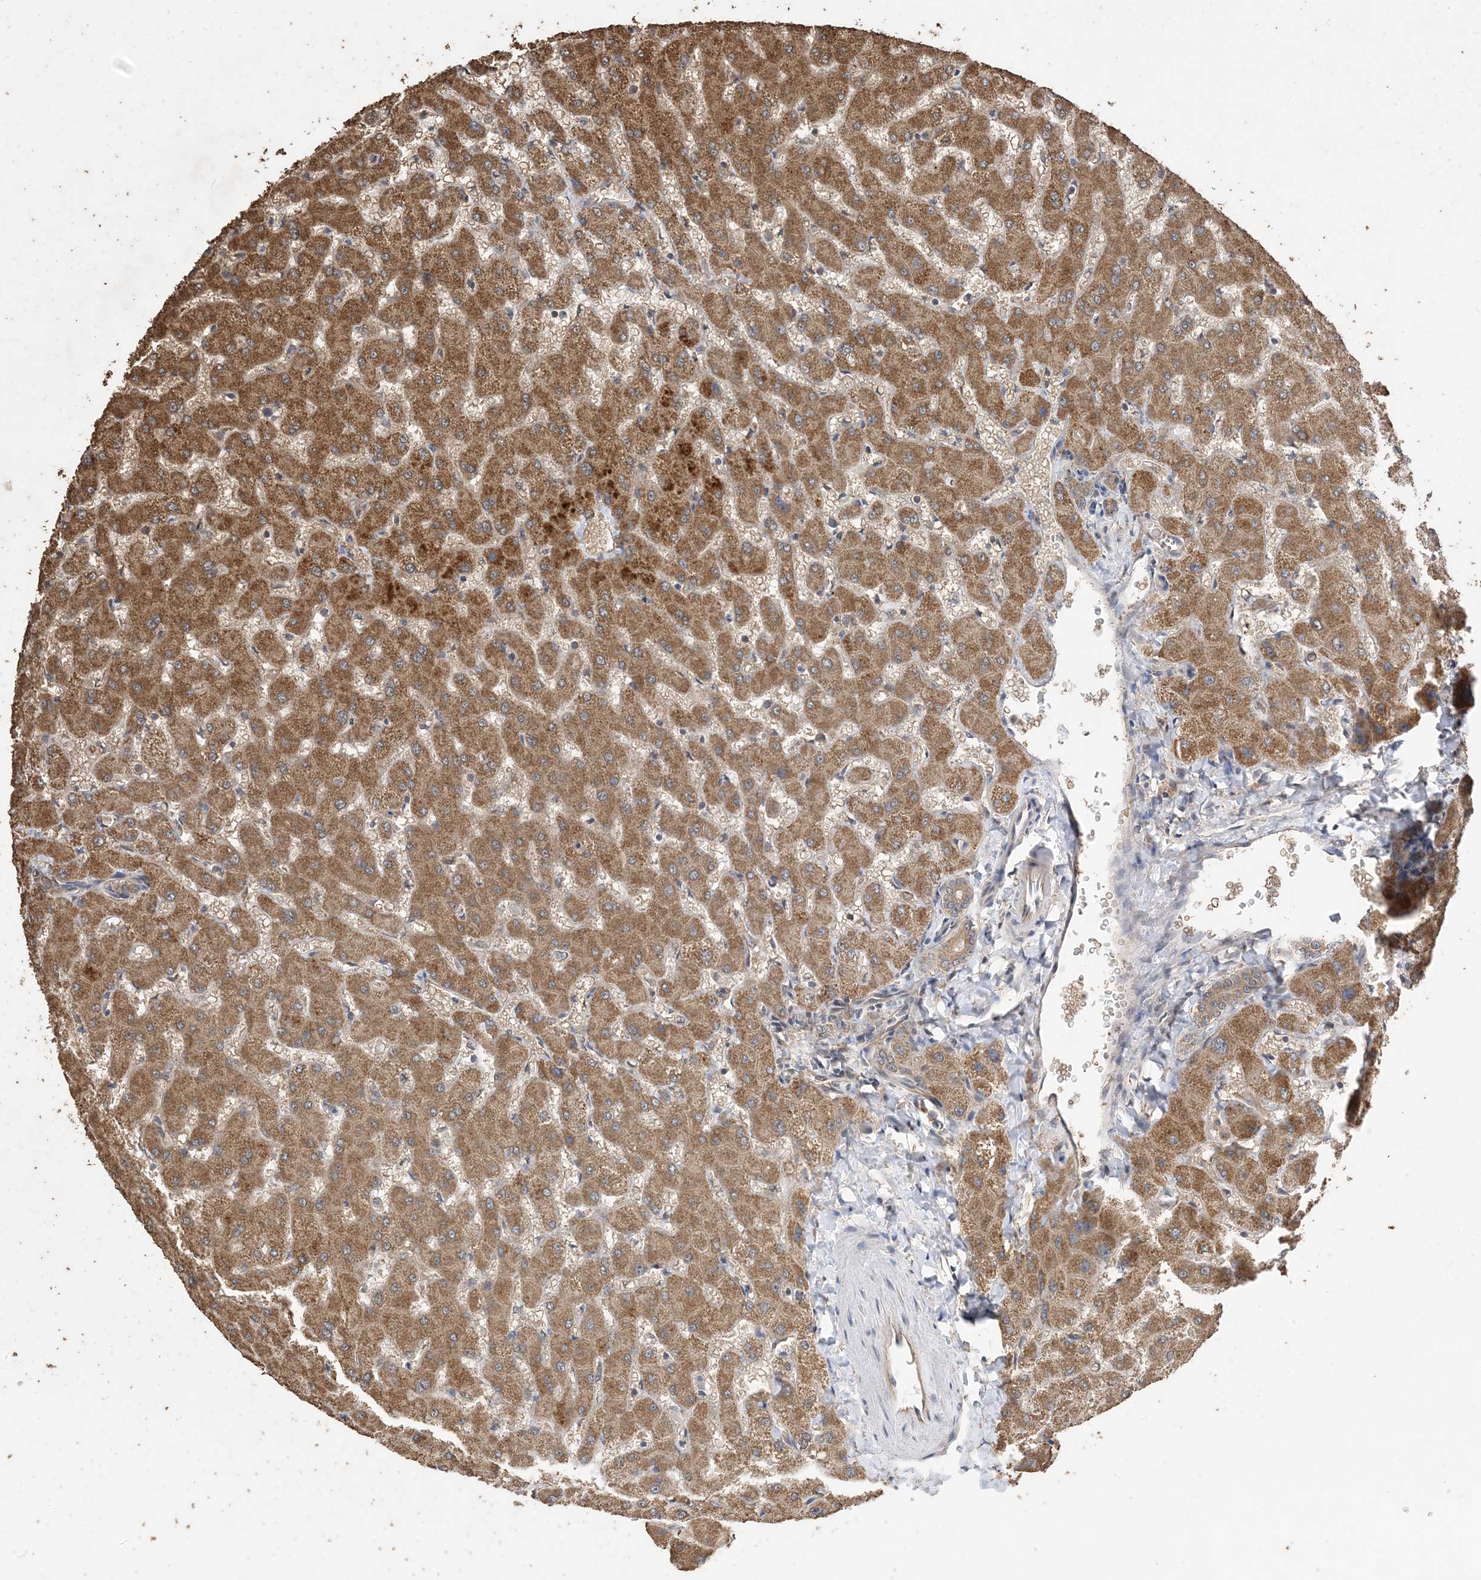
{"staining": {"intensity": "moderate", "quantity": ">75%", "location": "cytoplasmic/membranous"}, "tissue": "liver", "cell_type": "Cholangiocytes", "image_type": "normal", "snomed": [{"axis": "morphology", "description": "Normal tissue, NOS"}, {"axis": "topography", "description": "Liver"}], "caption": "This histopathology image displays benign liver stained with immunohistochemistry to label a protein in brown. The cytoplasmic/membranous of cholangiocytes show moderate positivity for the protein. Nuclei are counter-stained blue.", "gene": "ZKSCAN5", "patient": {"sex": "female", "age": 63}}